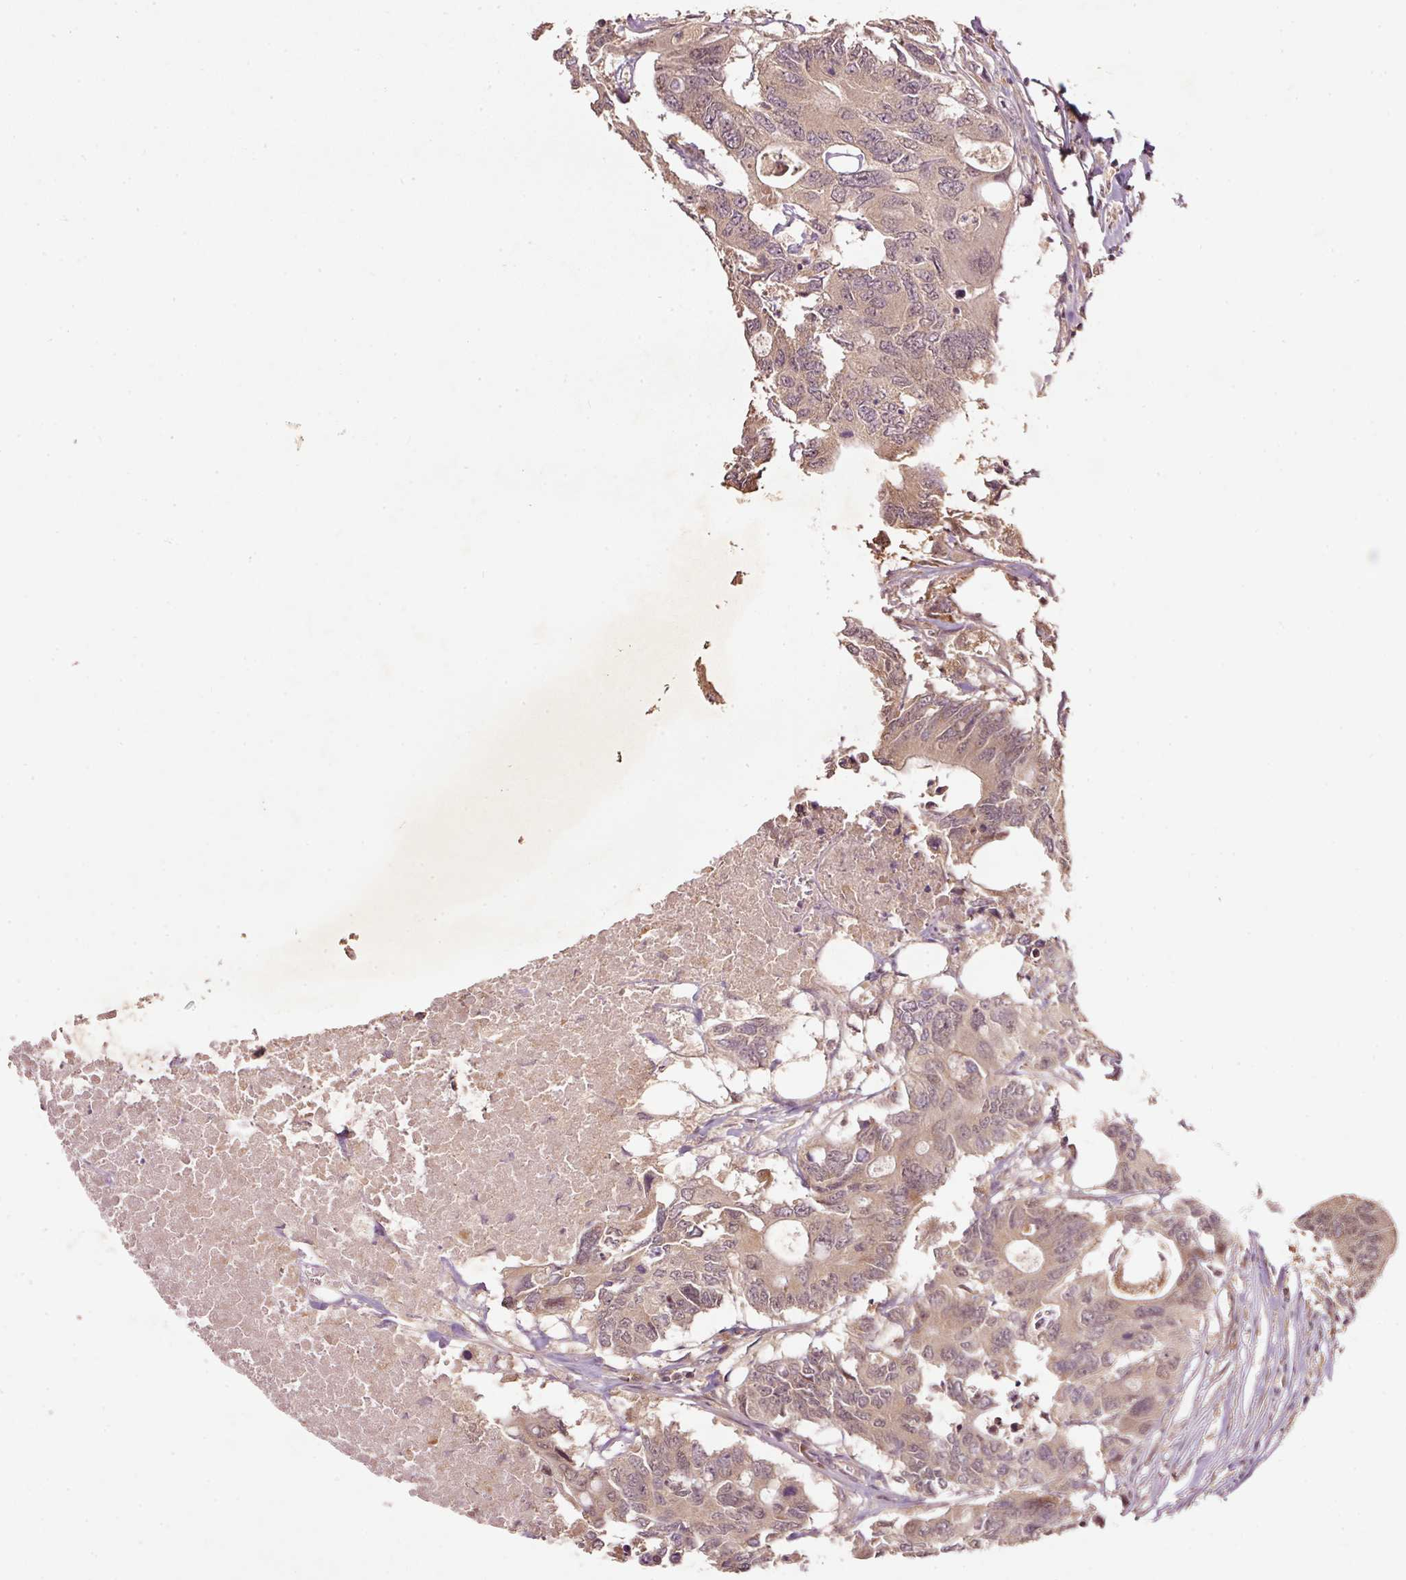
{"staining": {"intensity": "weak", "quantity": "25%-75%", "location": "cytoplasmic/membranous,nuclear"}, "tissue": "colorectal cancer", "cell_type": "Tumor cells", "image_type": "cancer", "snomed": [{"axis": "morphology", "description": "Adenocarcinoma, NOS"}, {"axis": "topography", "description": "Colon"}], "caption": "Colorectal adenocarcinoma tissue shows weak cytoplasmic/membranous and nuclear expression in approximately 25%-75% of tumor cells The protein of interest is shown in brown color, while the nuclei are stained blue.", "gene": "PCDHB1", "patient": {"sex": "male", "age": 71}}